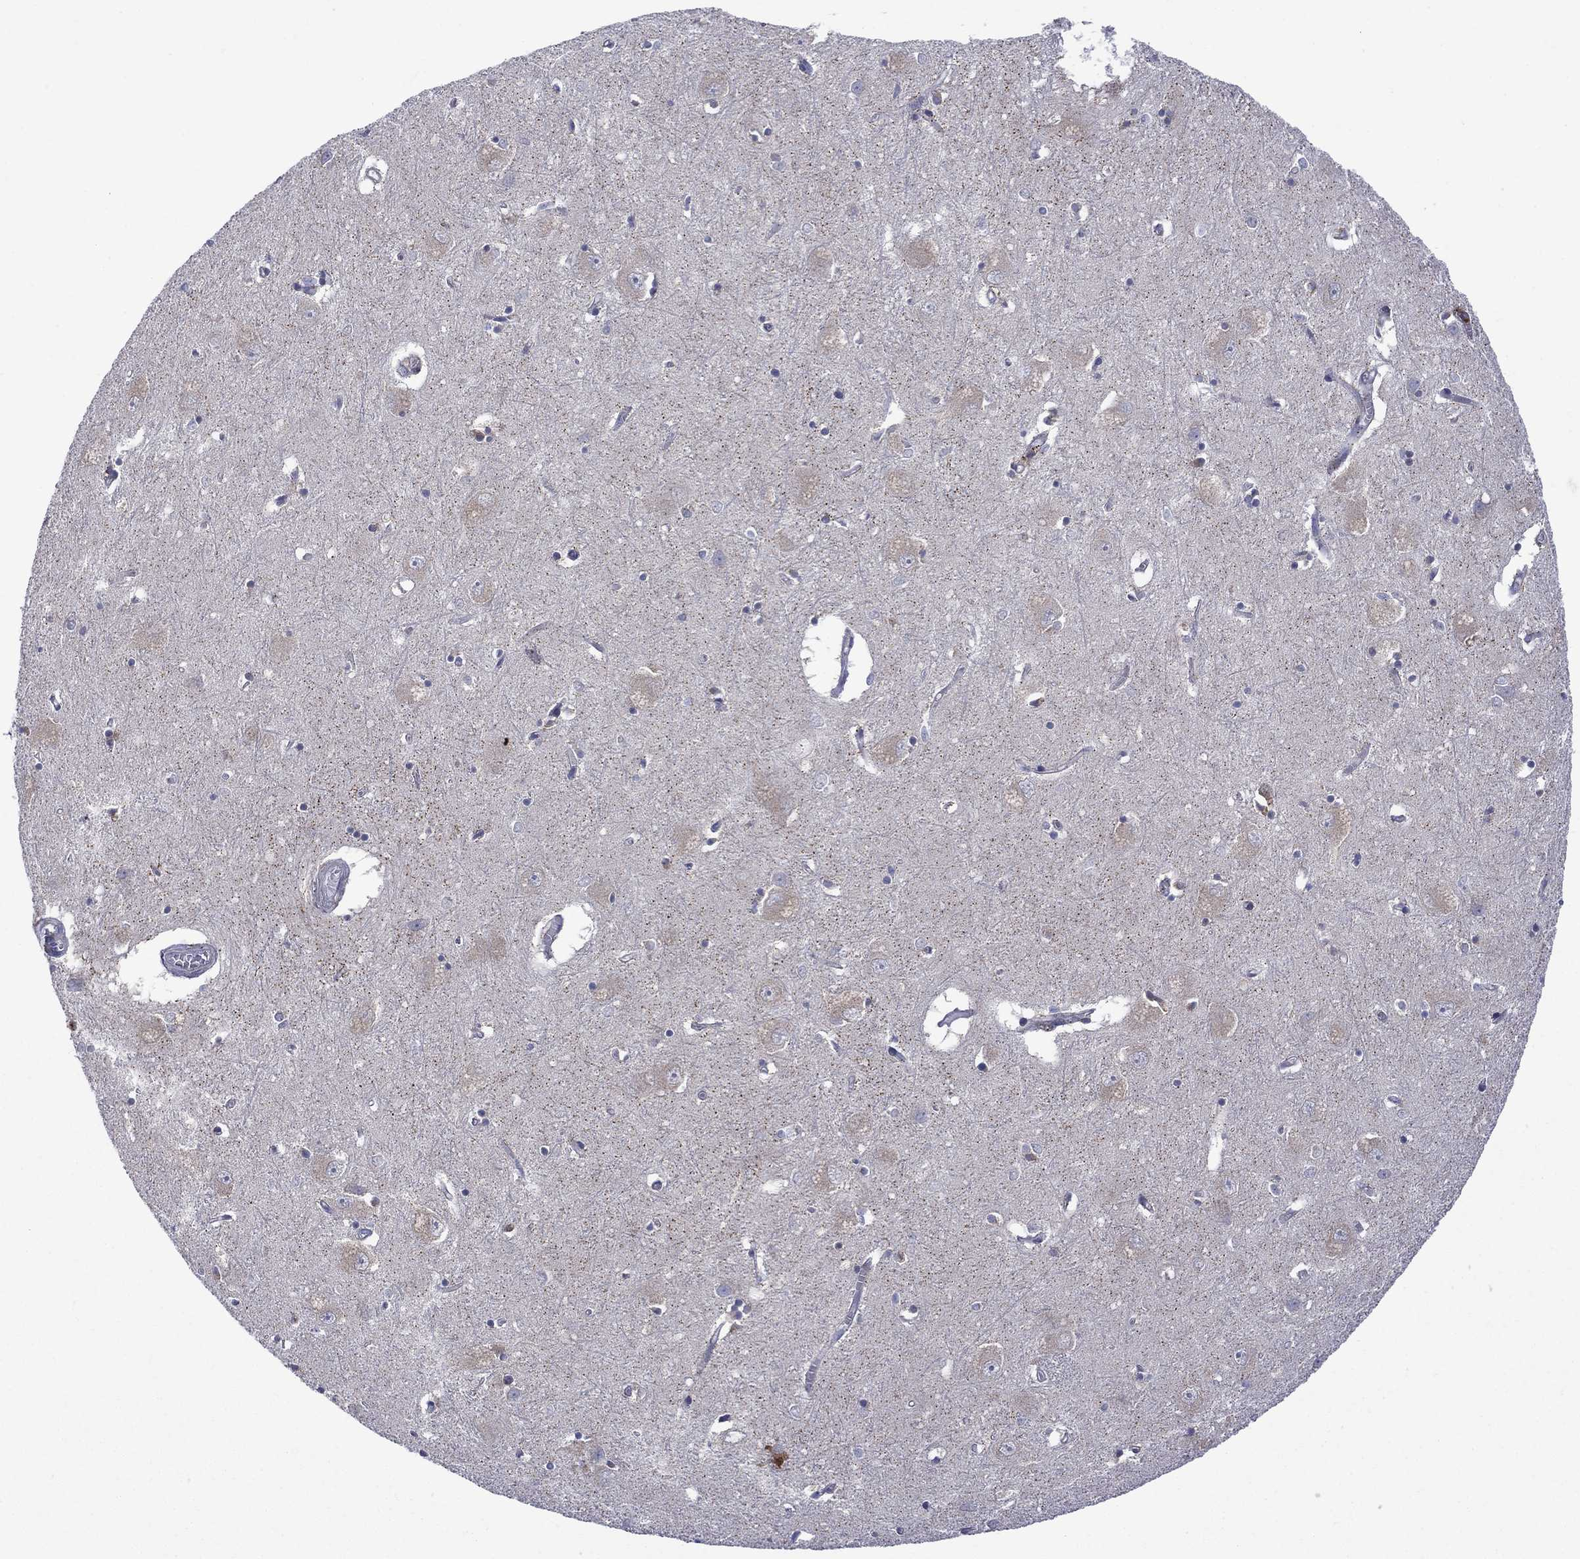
{"staining": {"intensity": "strong", "quantity": "<25%", "location": "cytoplasmic/membranous"}, "tissue": "caudate", "cell_type": "Glial cells", "image_type": "normal", "snomed": [{"axis": "morphology", "description": "Normal tissue, NOS"}, {"axis": "topography", "description": "Lateral ventricle wall"}], "caption": "Caudate stained for a protein (brown) shows strong cytoplasmic/membranous positive staining in approximately <25% of glial cells.", "gene": "ASNS", "patient": {"sex": "male", "age": 54}}